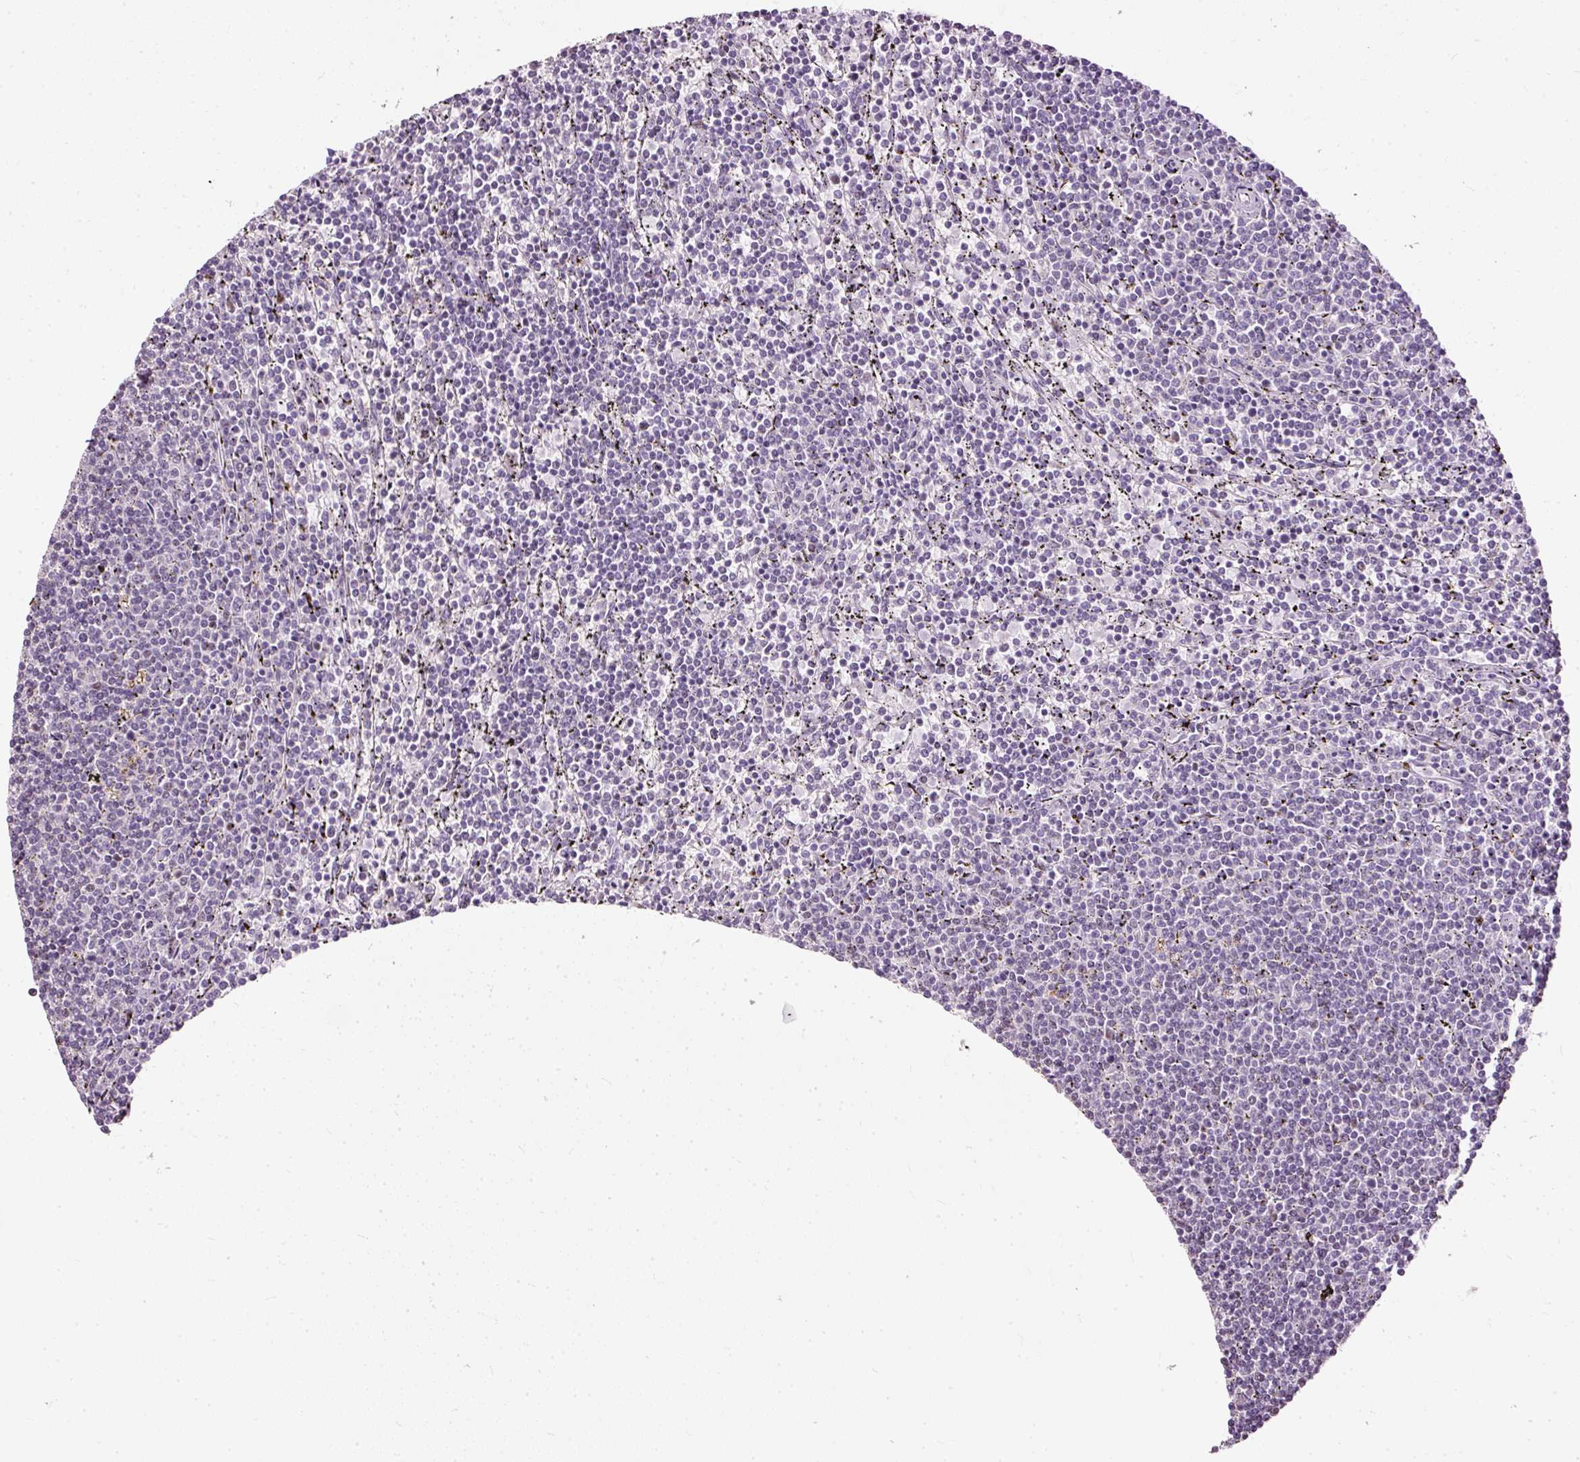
{"staining": {"intensity": "negative", "quantity": "none", "location": "none"}, "tissue": "lymphoma", "cell_type": "Tumor cells", "image_type": "cancer", "snomed": [{"axis": "morphology", "description": "Malignant lymphoma, non-Hodgkin's type, Low grade"}, {"axis": "topography", "description": "Spleen"}], "caption": "An IHC histopathology image of low-grade malignant lymphoma, non-Hodgkin's type is shown. There is no staining in tumor cells of low-grade malignant lymphoma, non-Hodgkin's type. (DAB (3,3'-diaminobenzidine) immunohistochemistry (IHC) visualized using brightfield microscopy, high magnification).", "gene": "PDE6B", "patient": {"sex": "female", "age": 50}}